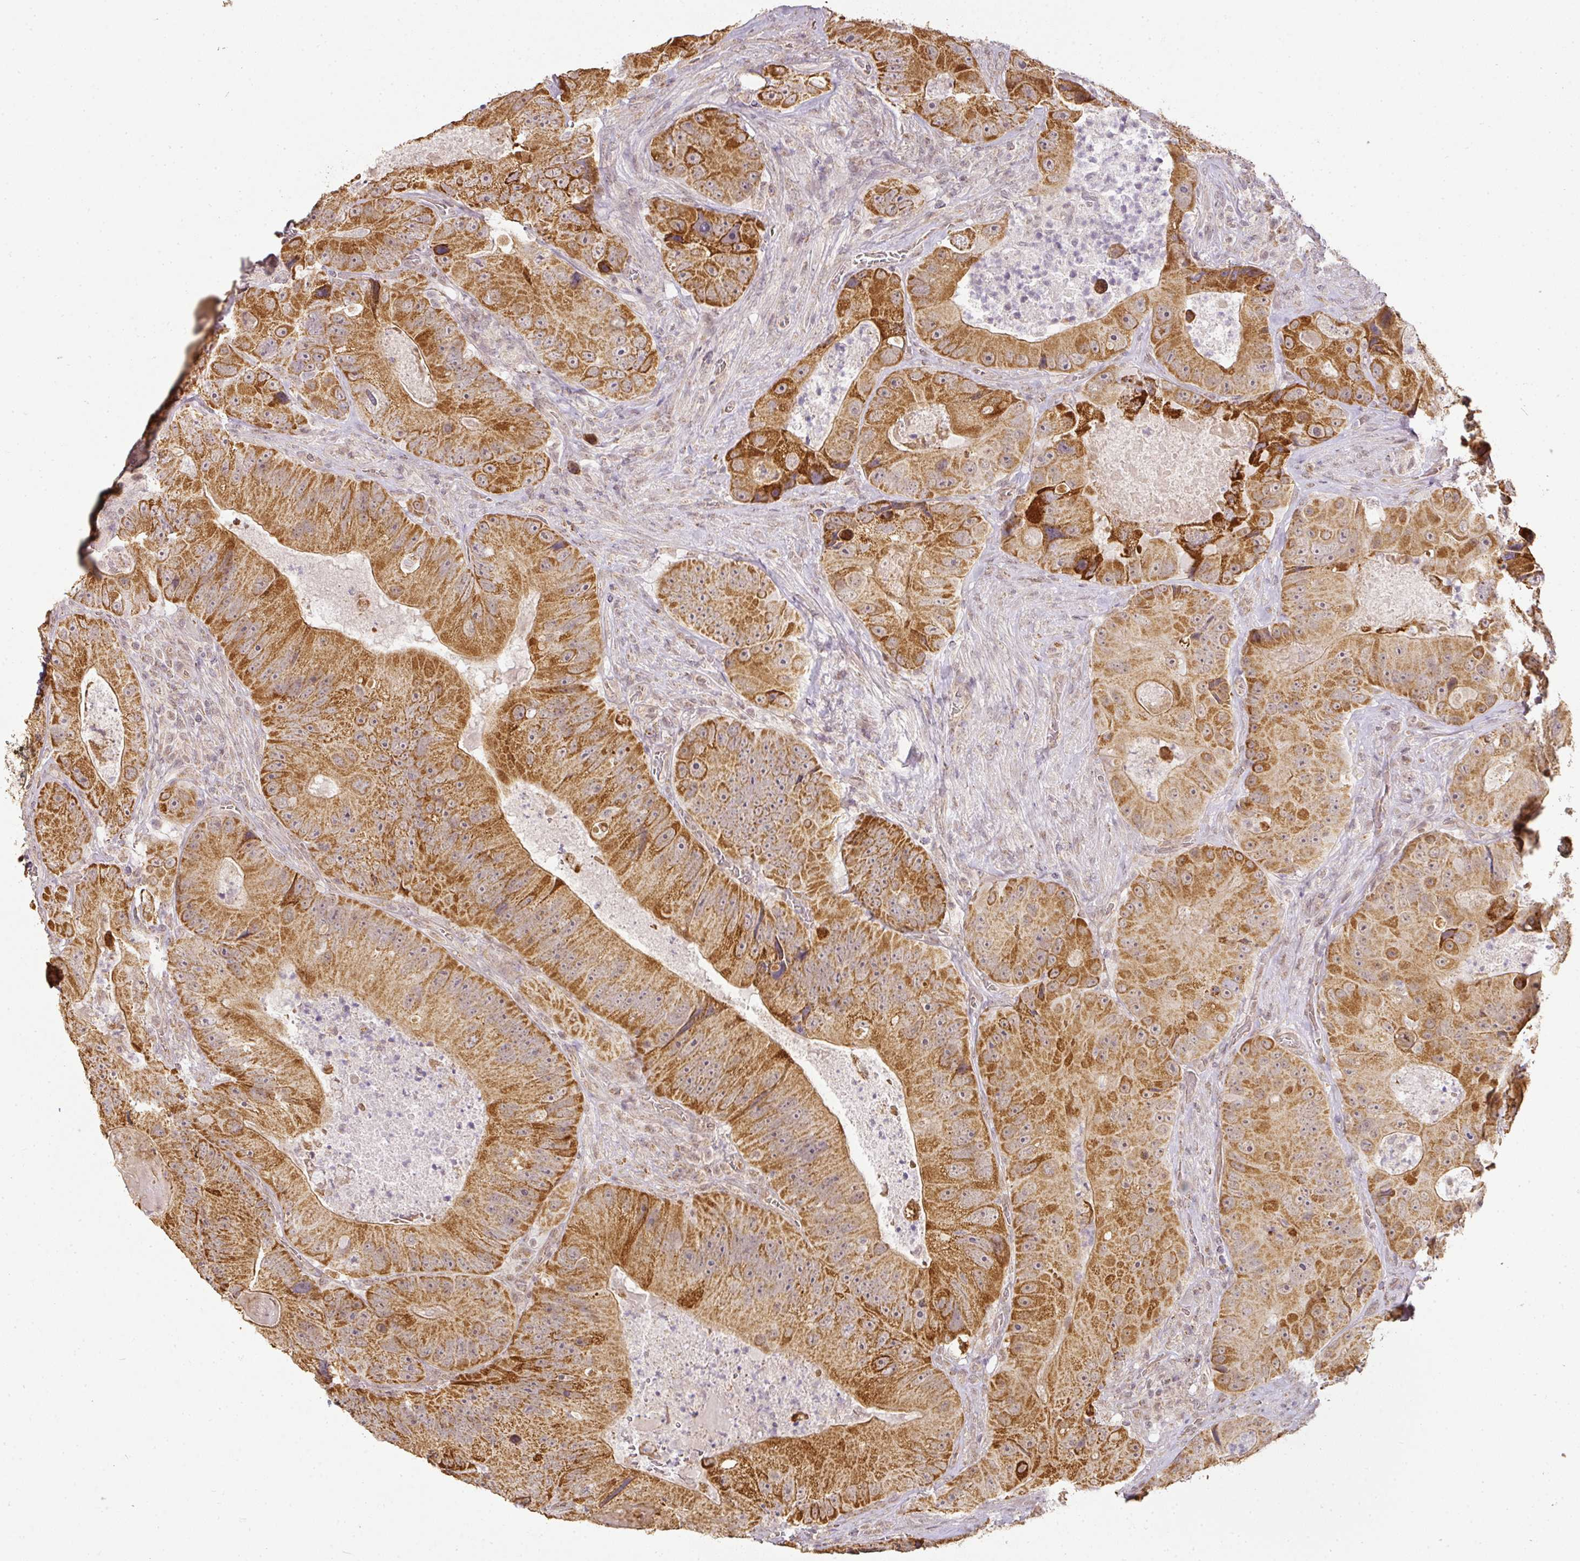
{"staining": {"intensity": "strong", "quantity": ">75%", "location": "cytoplasmic/membranous"}, "tissue": "colorectal cancer", "cell_type": "Tumor cells", "image_type": "cancer", "snomed": [{"axis": "morphology", "description": "Adenocarcinoma, NOS"}, {"axis": "topography", "description": "Colon"}], "caption": "Strong cytoplasmic/membranous protein expression is appreciated in approximately >75% of tumor cells in adenocarcinoma (colorectal).", "gene": "MYOM2", "patient": {"sex": "female", "age": 86}}